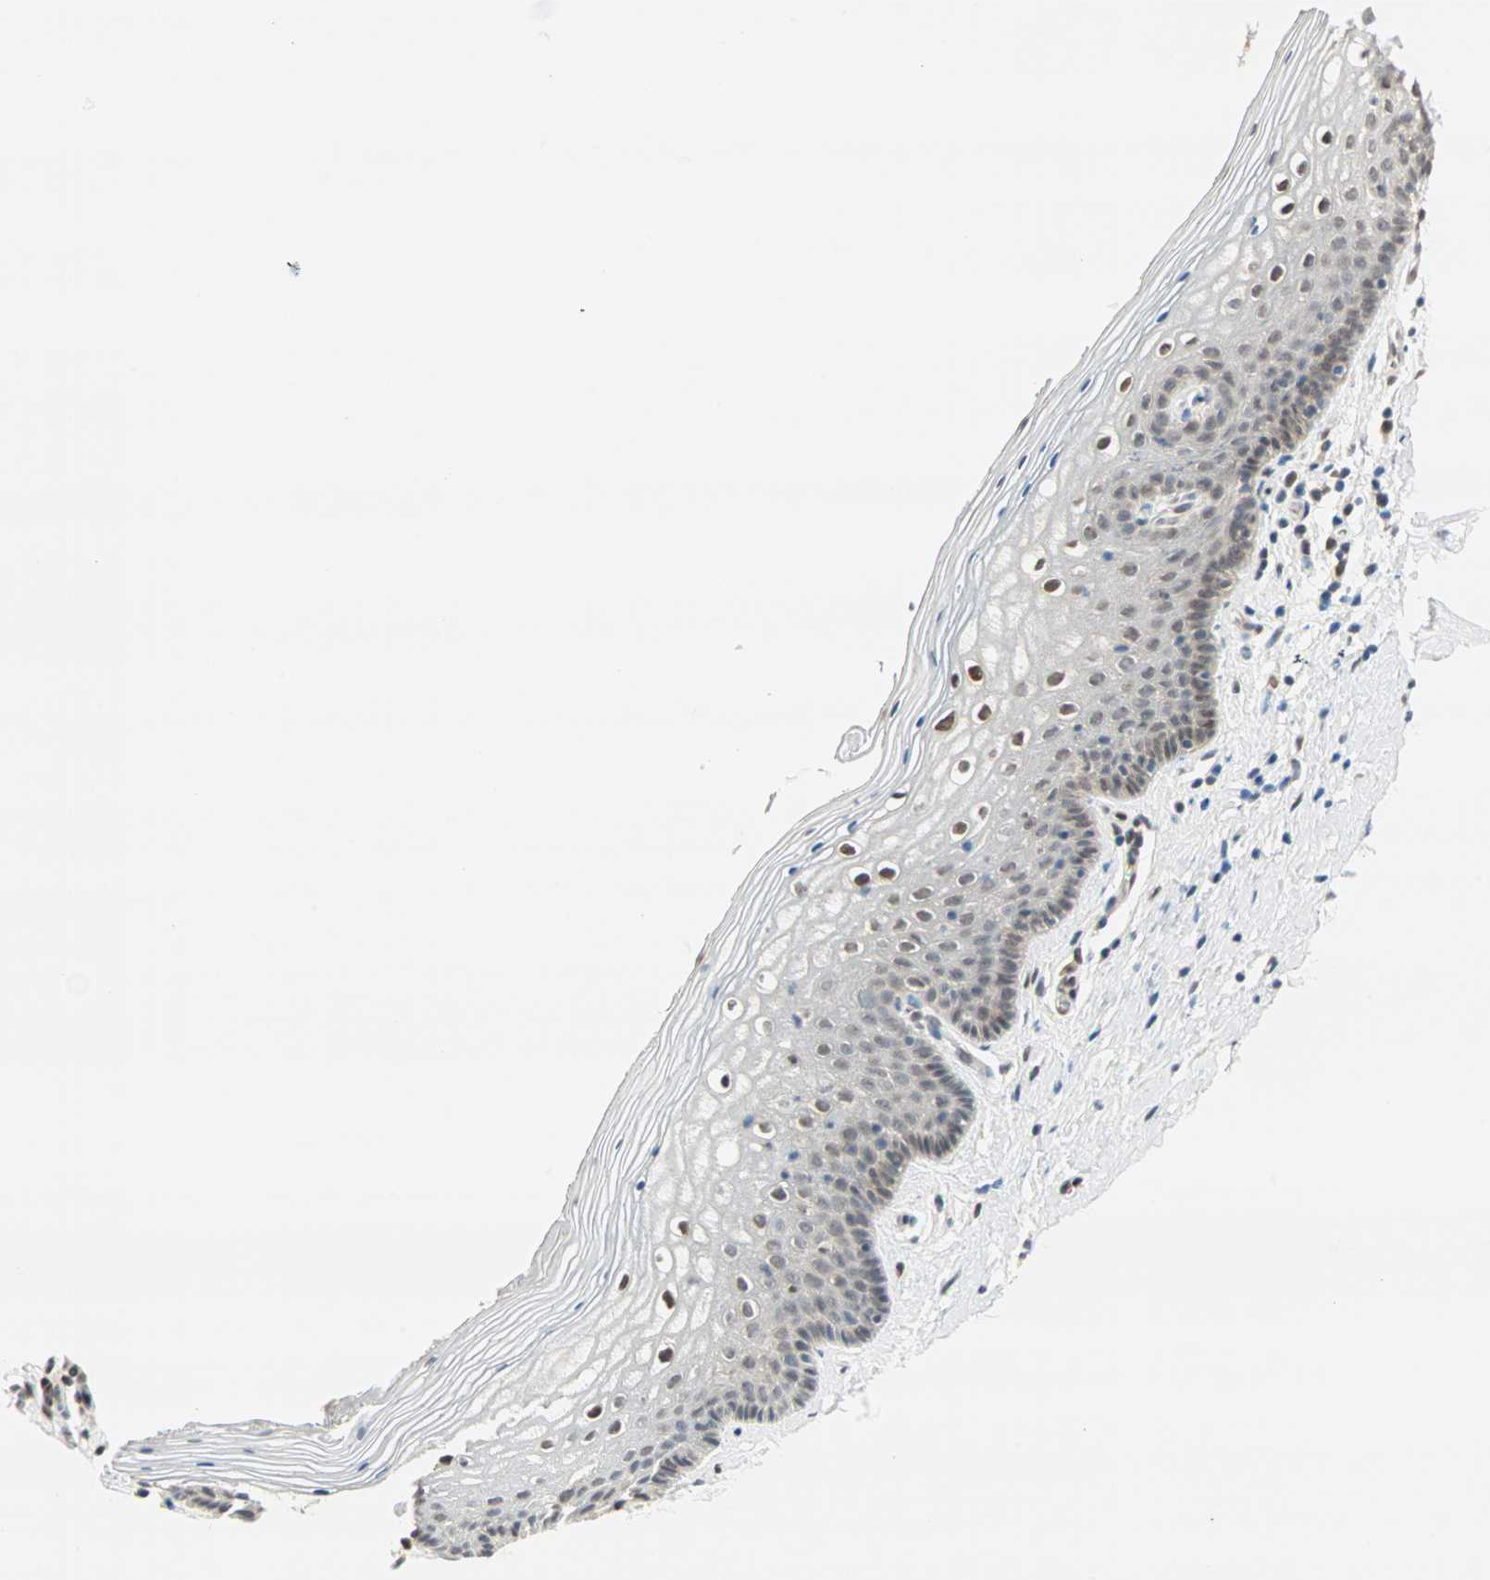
{"staining": {"intensity": "strong", "quantity": "25%-75%", "location": "nuclear"}, "tissue": "vagina", "cell_type": "Squamous epithelial cells", "image_type": "normal", "snomed": [{"axis": "morphology", "description": "Normal tissue, NOS"}, {"axis": "topography", "description": "Vagina"}], "caption": "An image of vagina stained for a protein exhibits strong nuclear brown staining in squamous epithelial cells.", "gene": "BLM", "patient": {"sex": "female", "age": 46}}